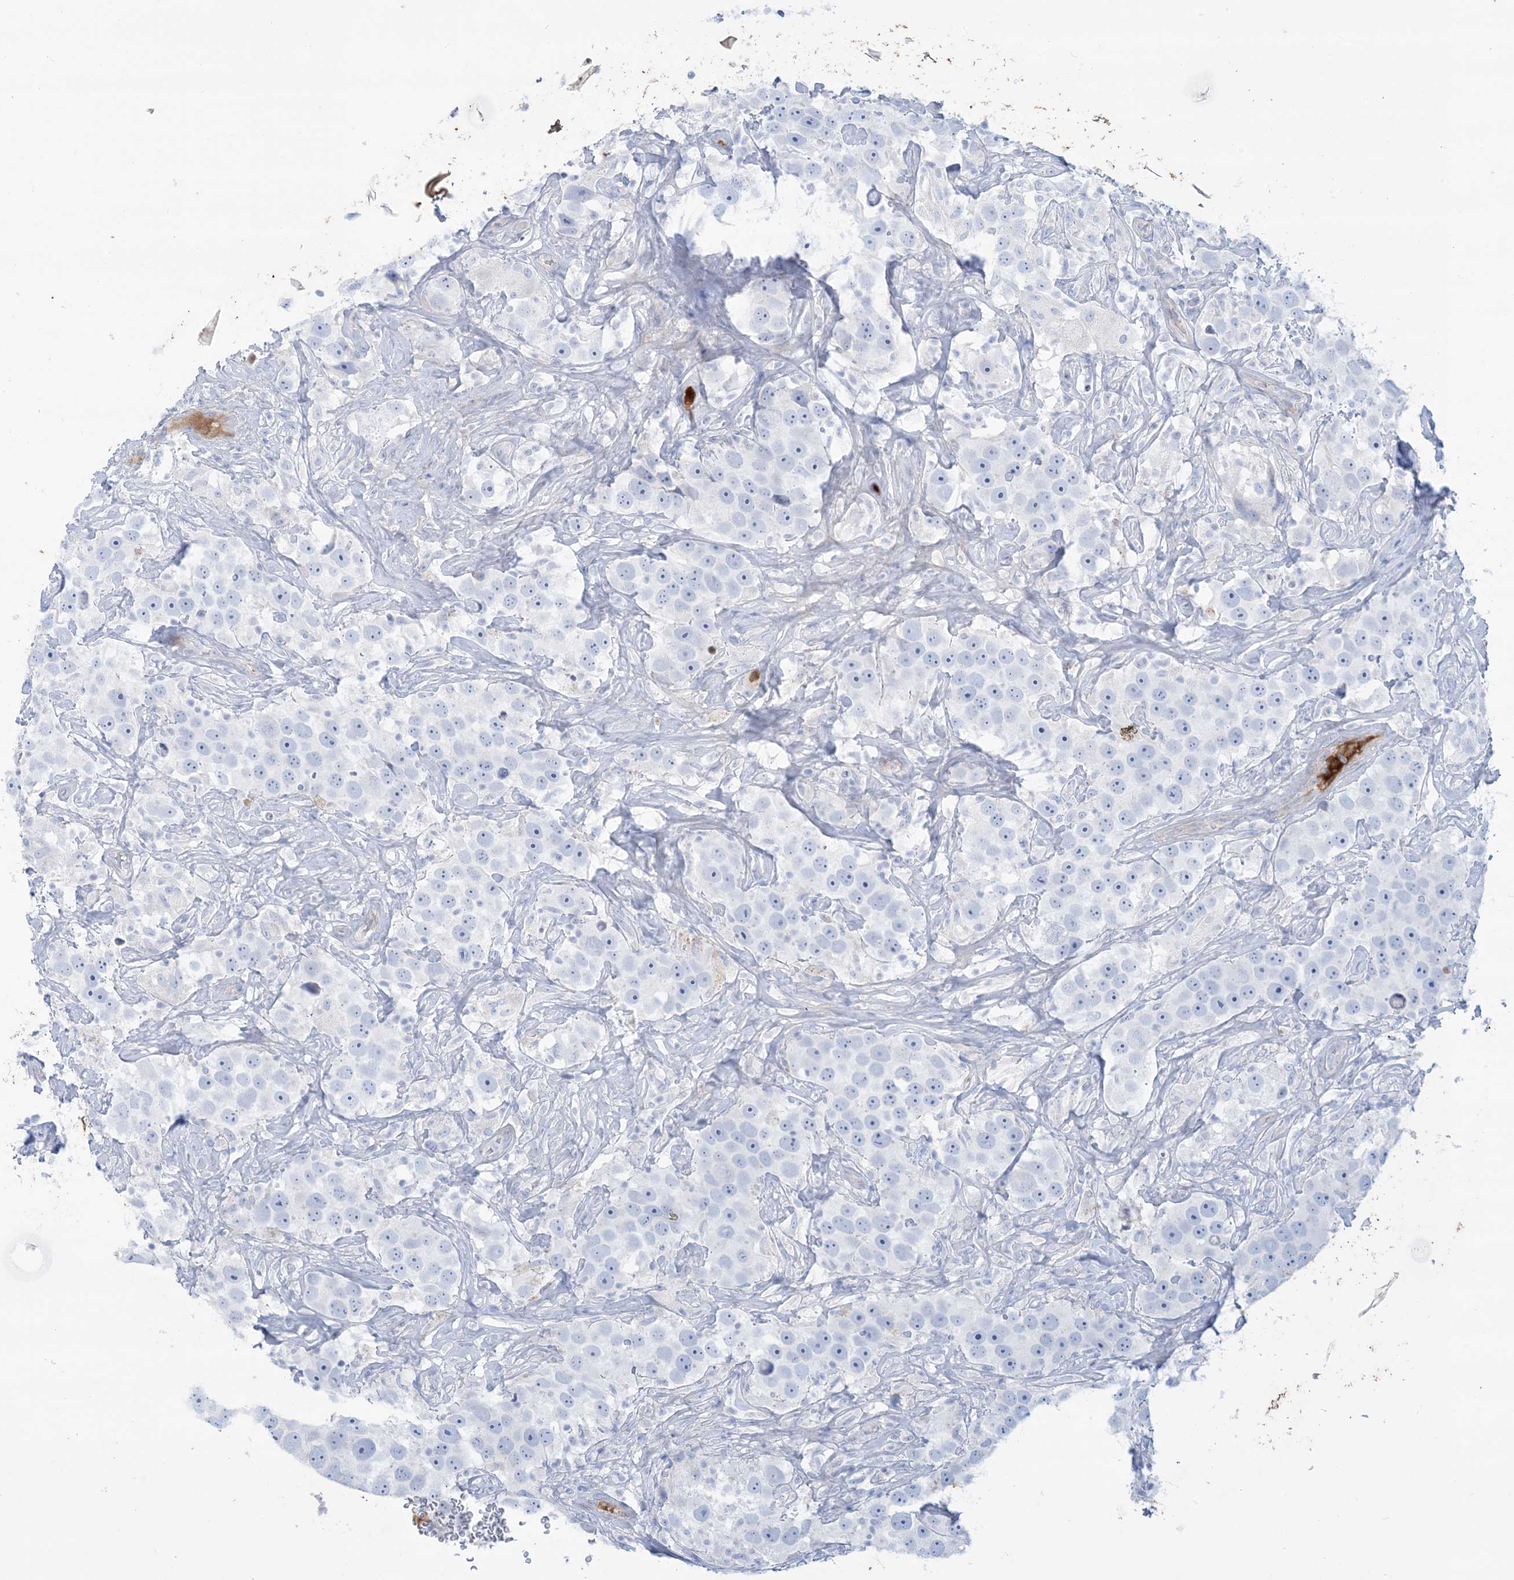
{"staining": {"intensity": "negative", "quantity": "none", "location": "none"}, "tissue": "testis cancer", "cell_type": "Tumor cells", "image_type": "cancer", "snomed": [{"axis": "morphology", "description": "Seminoma, NOS"}, {"axis": "topography", "description": "Testis"}], "caption": "Histopathology image shows no protein expression in tumor cells of seminoma (testis) tissue.", "gene": "ATP11C", "patient": {"sex": "male", "age": 49}}